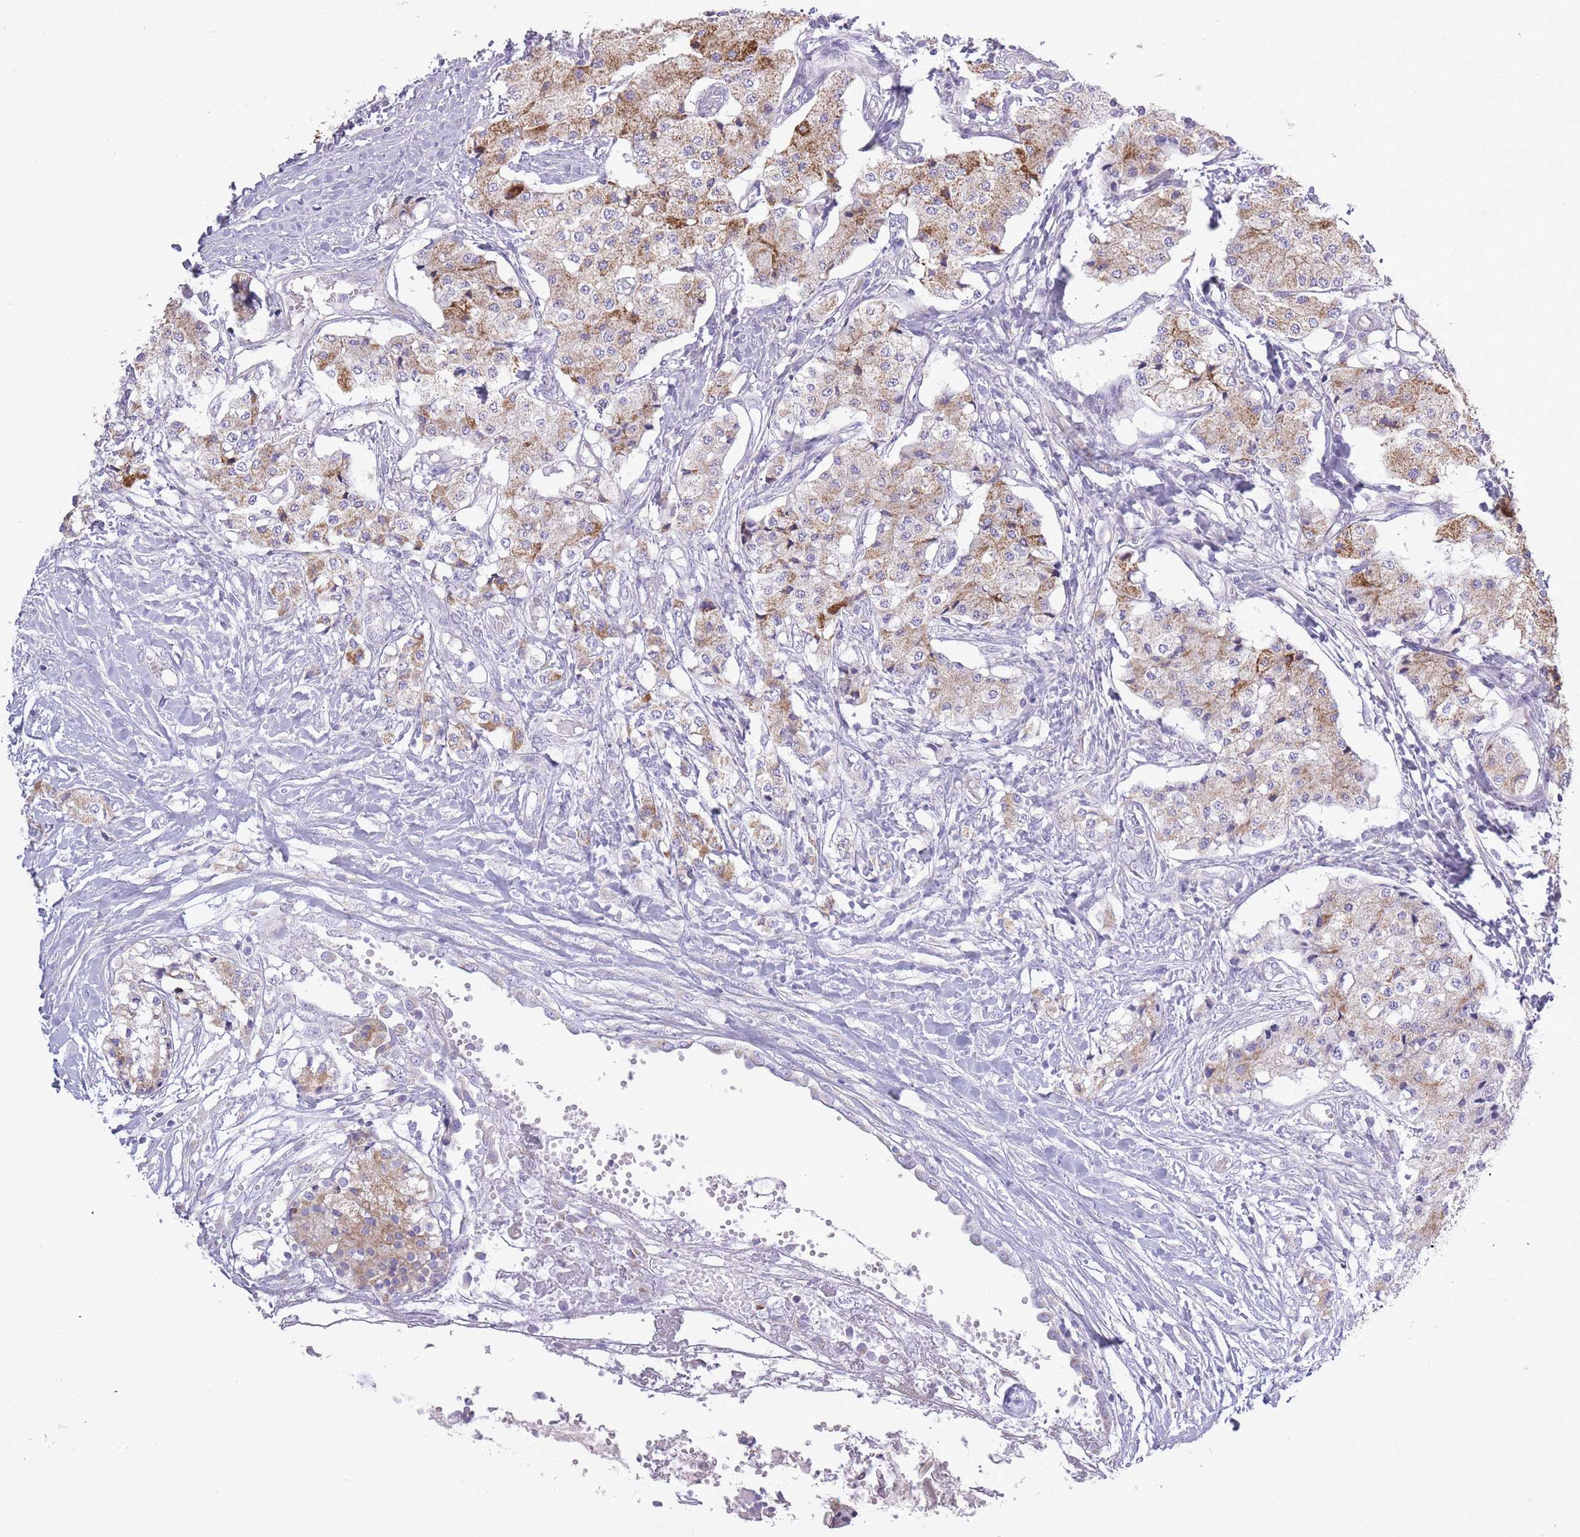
{"staining": {"intensity": "moderate", "quantity": "25%-75%", "location": "cytoplasmic/membranous"}, "tissue": "carcinoid", "cell_type": "Tumor cells", "image_type": "cancer", "snomed": [{"axis": "morphology", "description": "Carcinoid, malignant, NOS"}, {"axis": "topography", "description": "Colon"}], "caption": "A brown stain highlights moderate cytoplasmic/membranous expression of a protein in human carcinoid tumor cells.", "gene": "ZBTB24", "patient": {"sex": "female", "age": 52}}